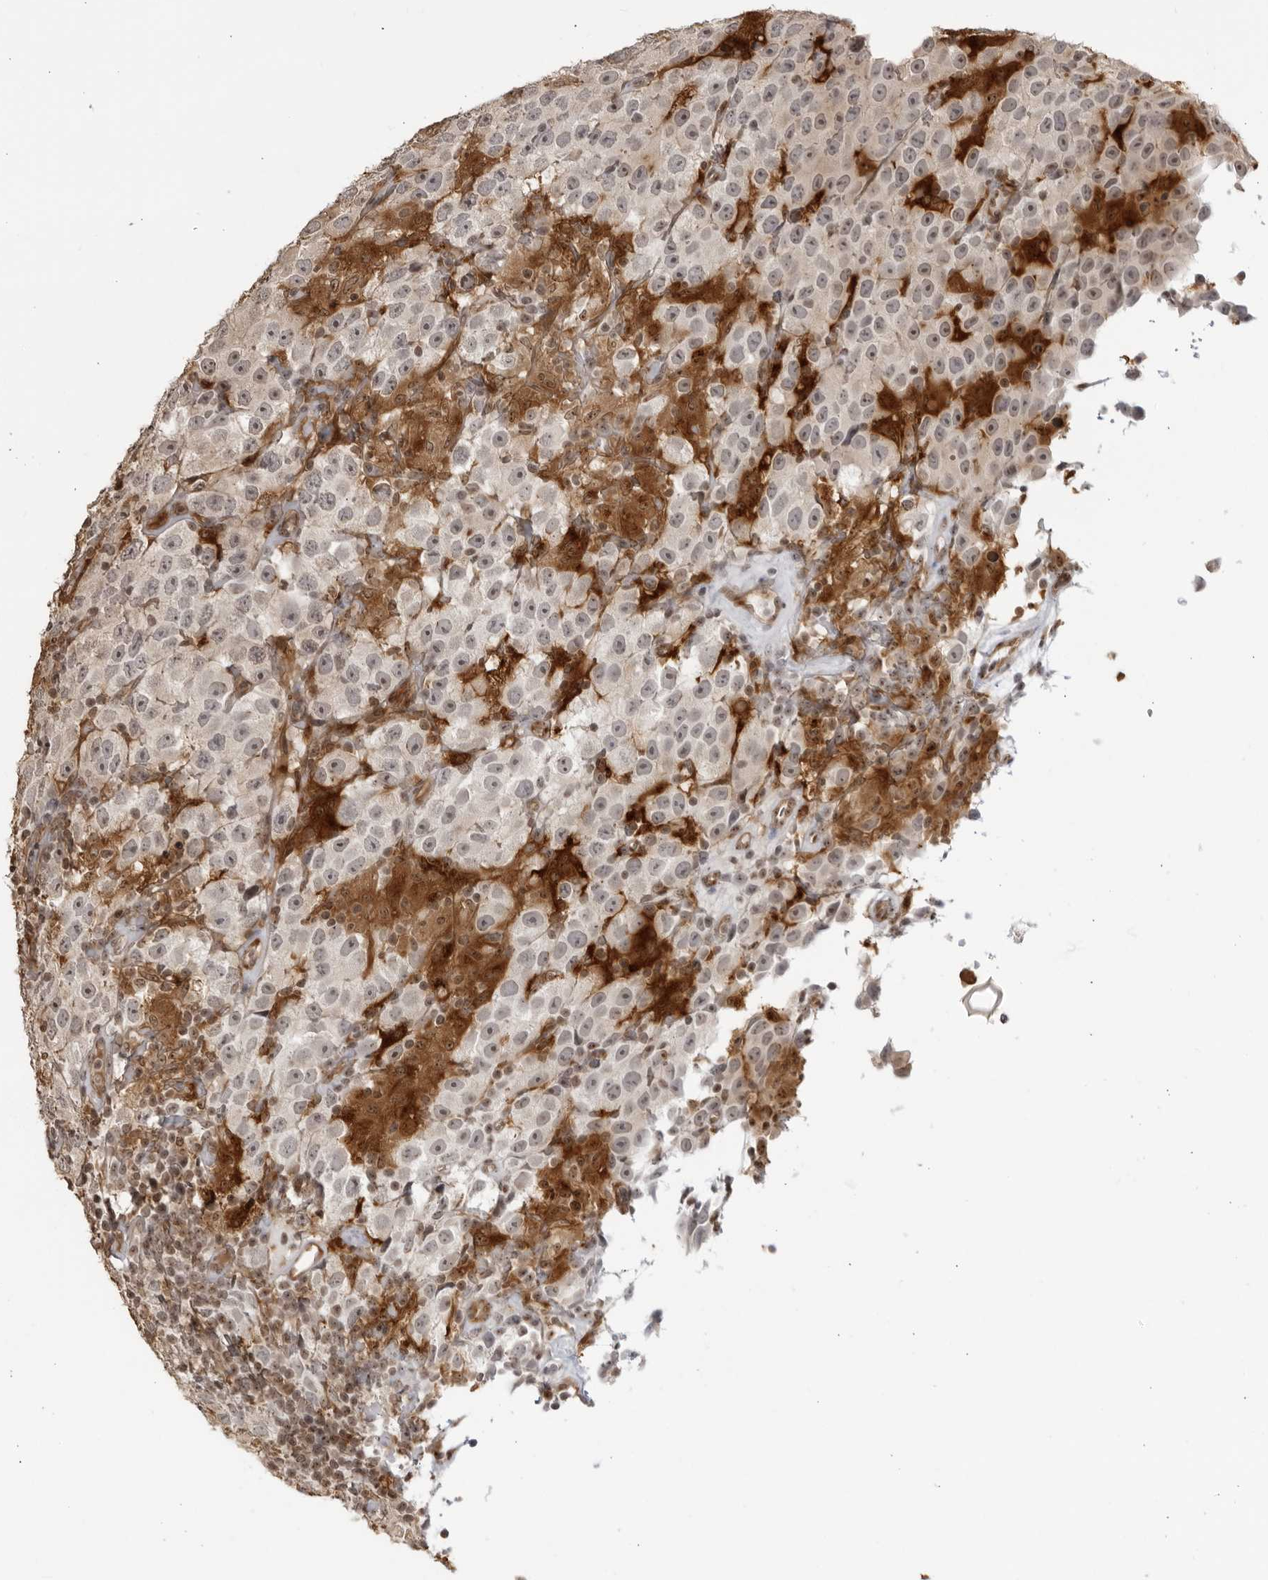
{"staining": {"intensity": "negative", "quantity": "none", "location": "none"}, "tissue": "testis cancer", "cell_type": "Tumor cells", "image_type": "cancer", "snomed": [{"axis": "morphology", "description": "Seminoma, NOS"}, {"axis": "topography", "description": "Testis"}], "caption": "Tumor cells show no significant protein expression in seminoma (testis).", "gene": "TCF21", "patient": {"sex": "male", "age": 41}}